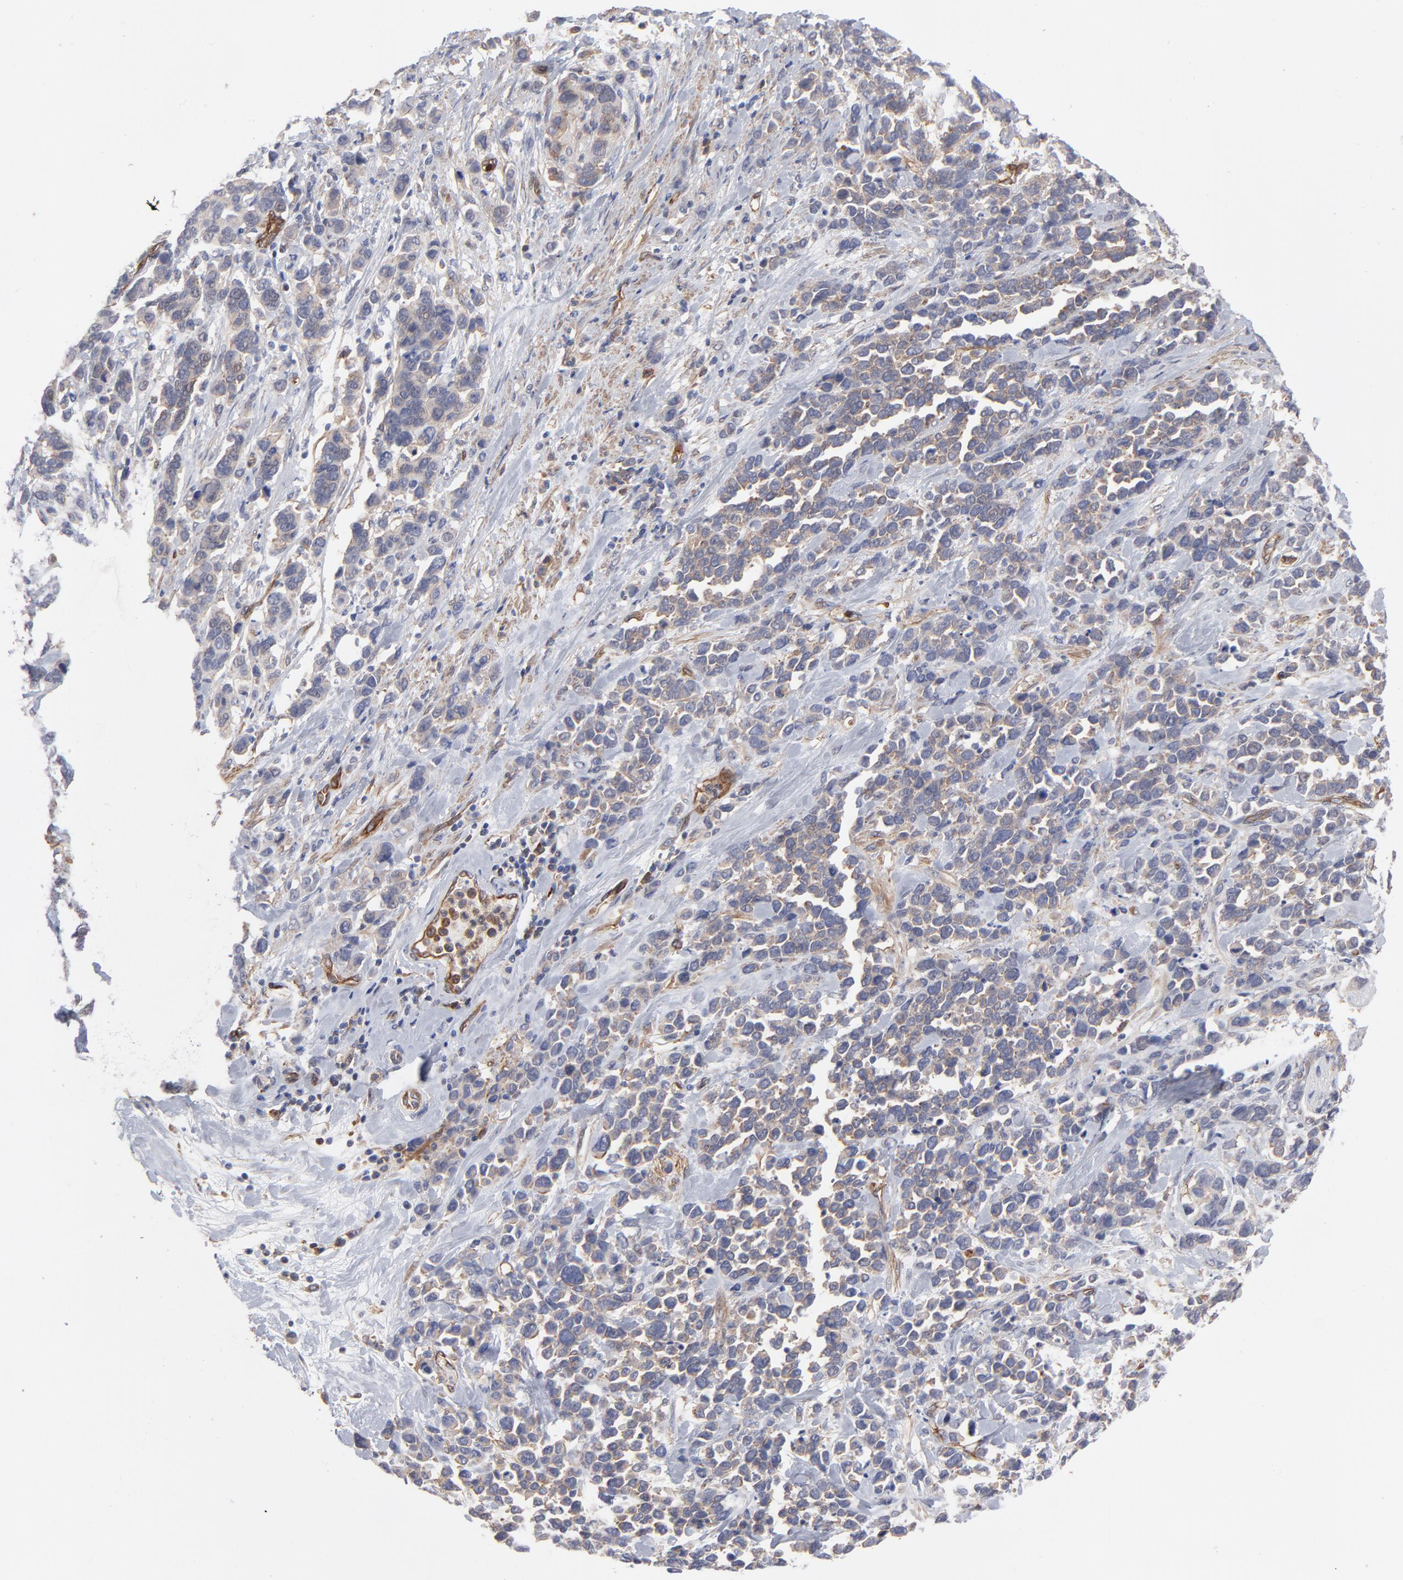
{"staining": {"intensity": "weak", "quantity": "25%-75%", "location": "cytoplasmic/membranous"}, "tissue": "stomach cancer", "cell_type": "Tumor cells", "image_type": "cancer", "snomed": [{"axis": "morphology", "description": "Adenocarcinoma, NOS"}, {"axis": "topography", "description": "Stomach, upper"}], "caption": "DAB immunohistochemical staining of adenocarcinoma (stomach) displays weak cytoplasmic/membranous protein staining in approximately 25%-75% of tumor cells.", "gene": "PXN", "patient": {"sex": "male", "age": 71}}